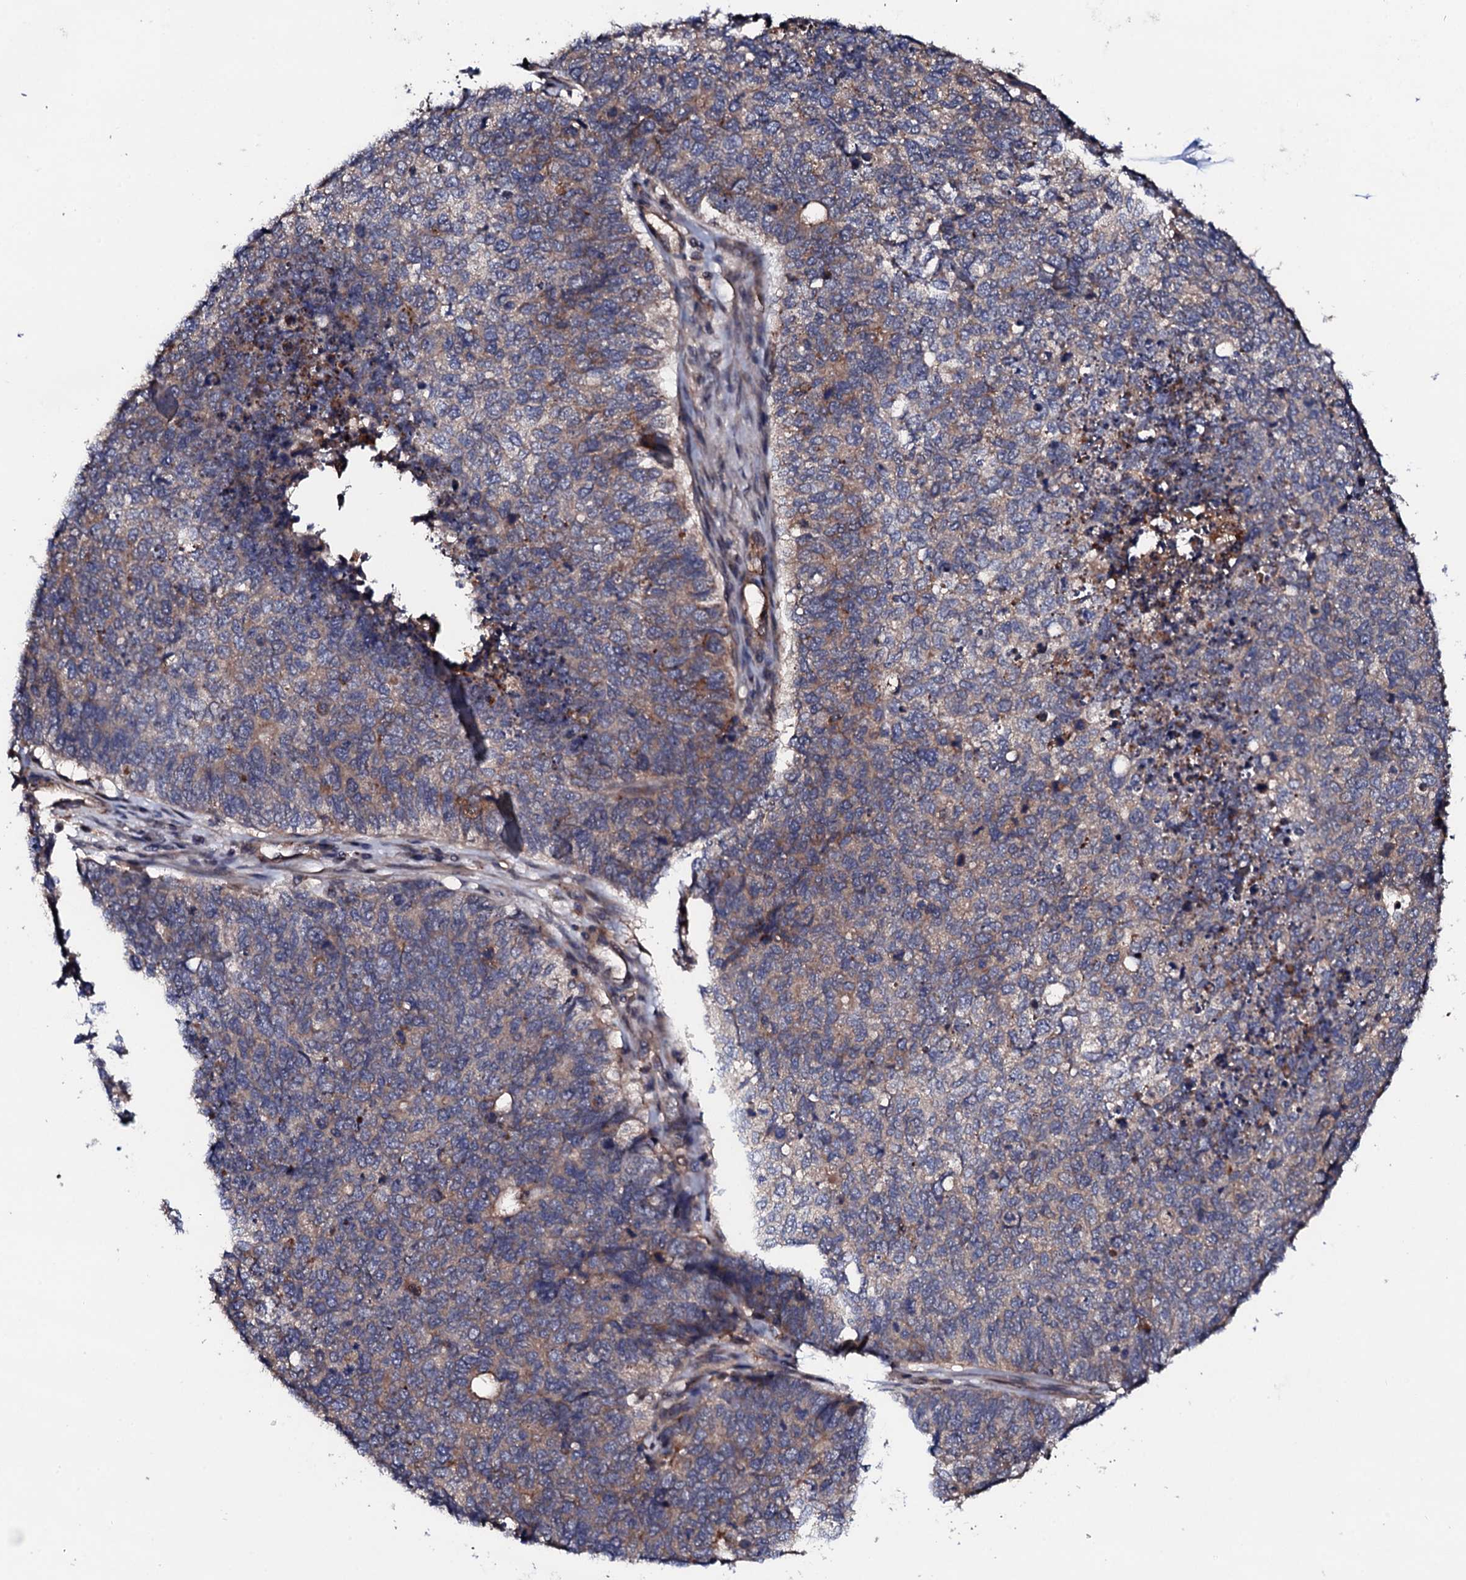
{"staining": {"intensity": "weak", "quantity": "<25%", "location": "cytoplasmic/membranous"}, "tissue": "cervical cancer", "cell_type": "Tumor cells", "image_type": "cancer", "snomed": [{"axis": "morphology", "description": "Squamous cell carcinoma, NOS"}, {"axis": "topography", "description": "Cervix"}], "caption": "The histopathology image shows no significant expression in tumor cells of cervical cancer (squamous cell carcinoma).", "gene": "EDC3", "patient": {"sex": "female", "age": 63}}